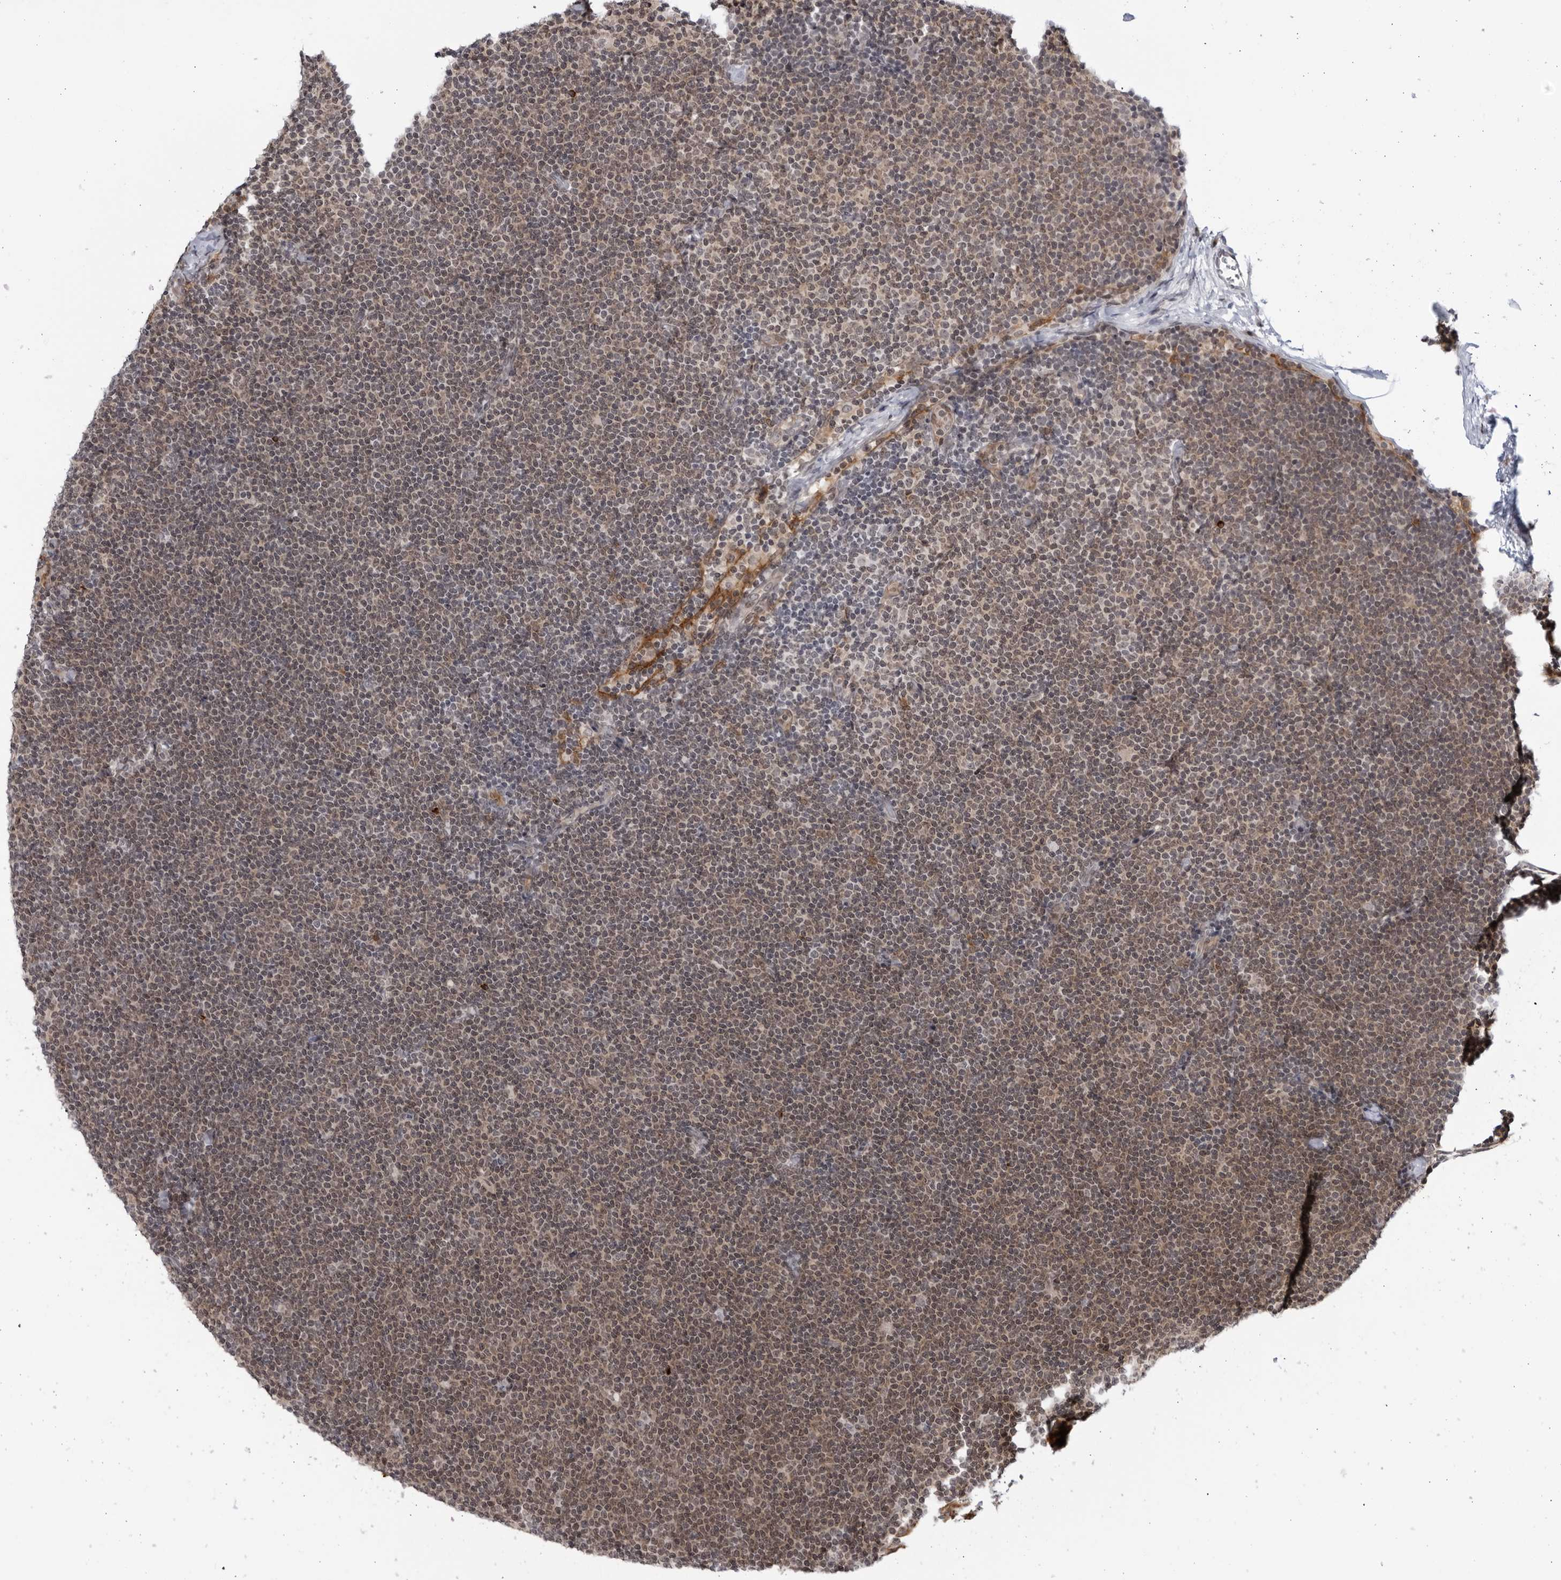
{"staining": {"intensity": "weak", "quantity": "25%-75%", "location": "cytoplasmic/membranous,nuclear"}, "tissue": "lymphoma", "cell_type": "Tumor cells", "image_type": "cancer", "snomed": [{"axis": "morphology", "description": "Malignant lymphoma, non-Hodgkin's type, Low grade"}, {"axis": "topography", "description": "Lymph node"}], "caption": "This micrograph reveals IHC staining of malignant lymphoma, non-Hodgkin's type (low-grade), with low weak cytoplasmic/membranous and nuclear positivity in about 25%-75% of tumor cells.", "gene": "DTL", "patient": {"sex": "female", "age": 53}}